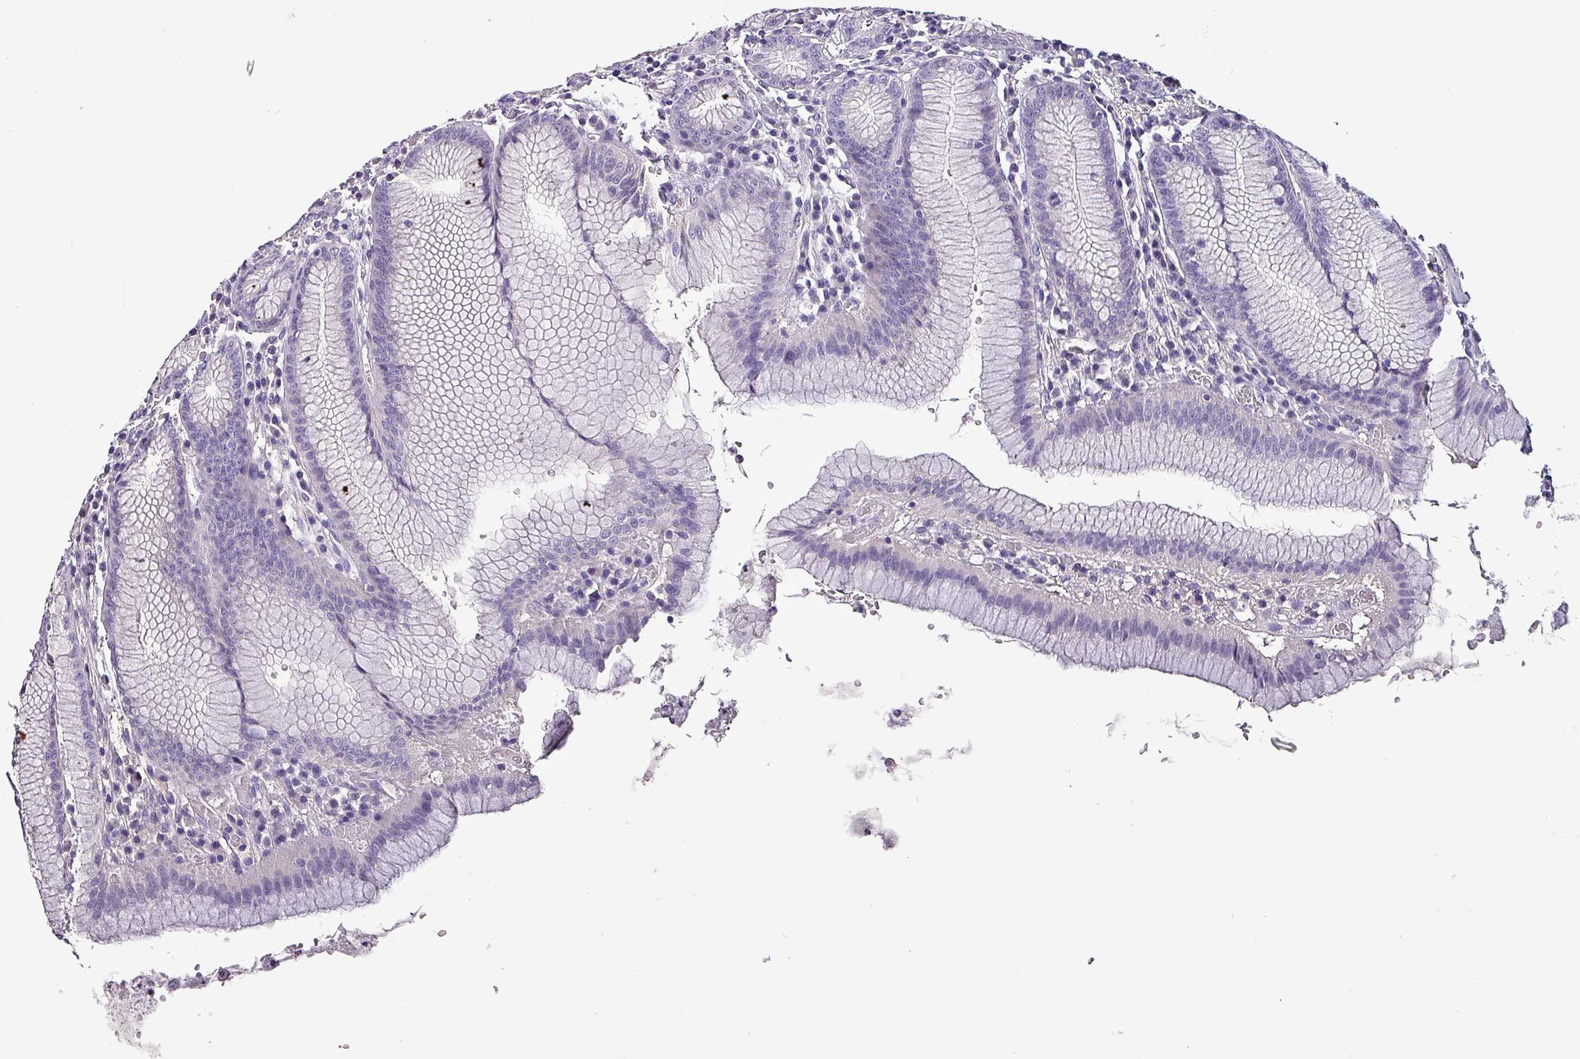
{"staining": {"intensity": "negative", "quantity": "none", "location": "none"}, "tissue": "stomach", "cell_type": "Glandular cells", "image_type": "normal", "snomed": [{"axis": "morphology", "description": "Normal tissue, NOS"}, {"axis": "topography", "description": "Stomach"}], "caption": "An immunohistochemistry image of benign stomach is shown. There is no staining in glandular cells of stomach.", "gene": "HTRA4", "patient": {"sex": "male", "age": 55}}